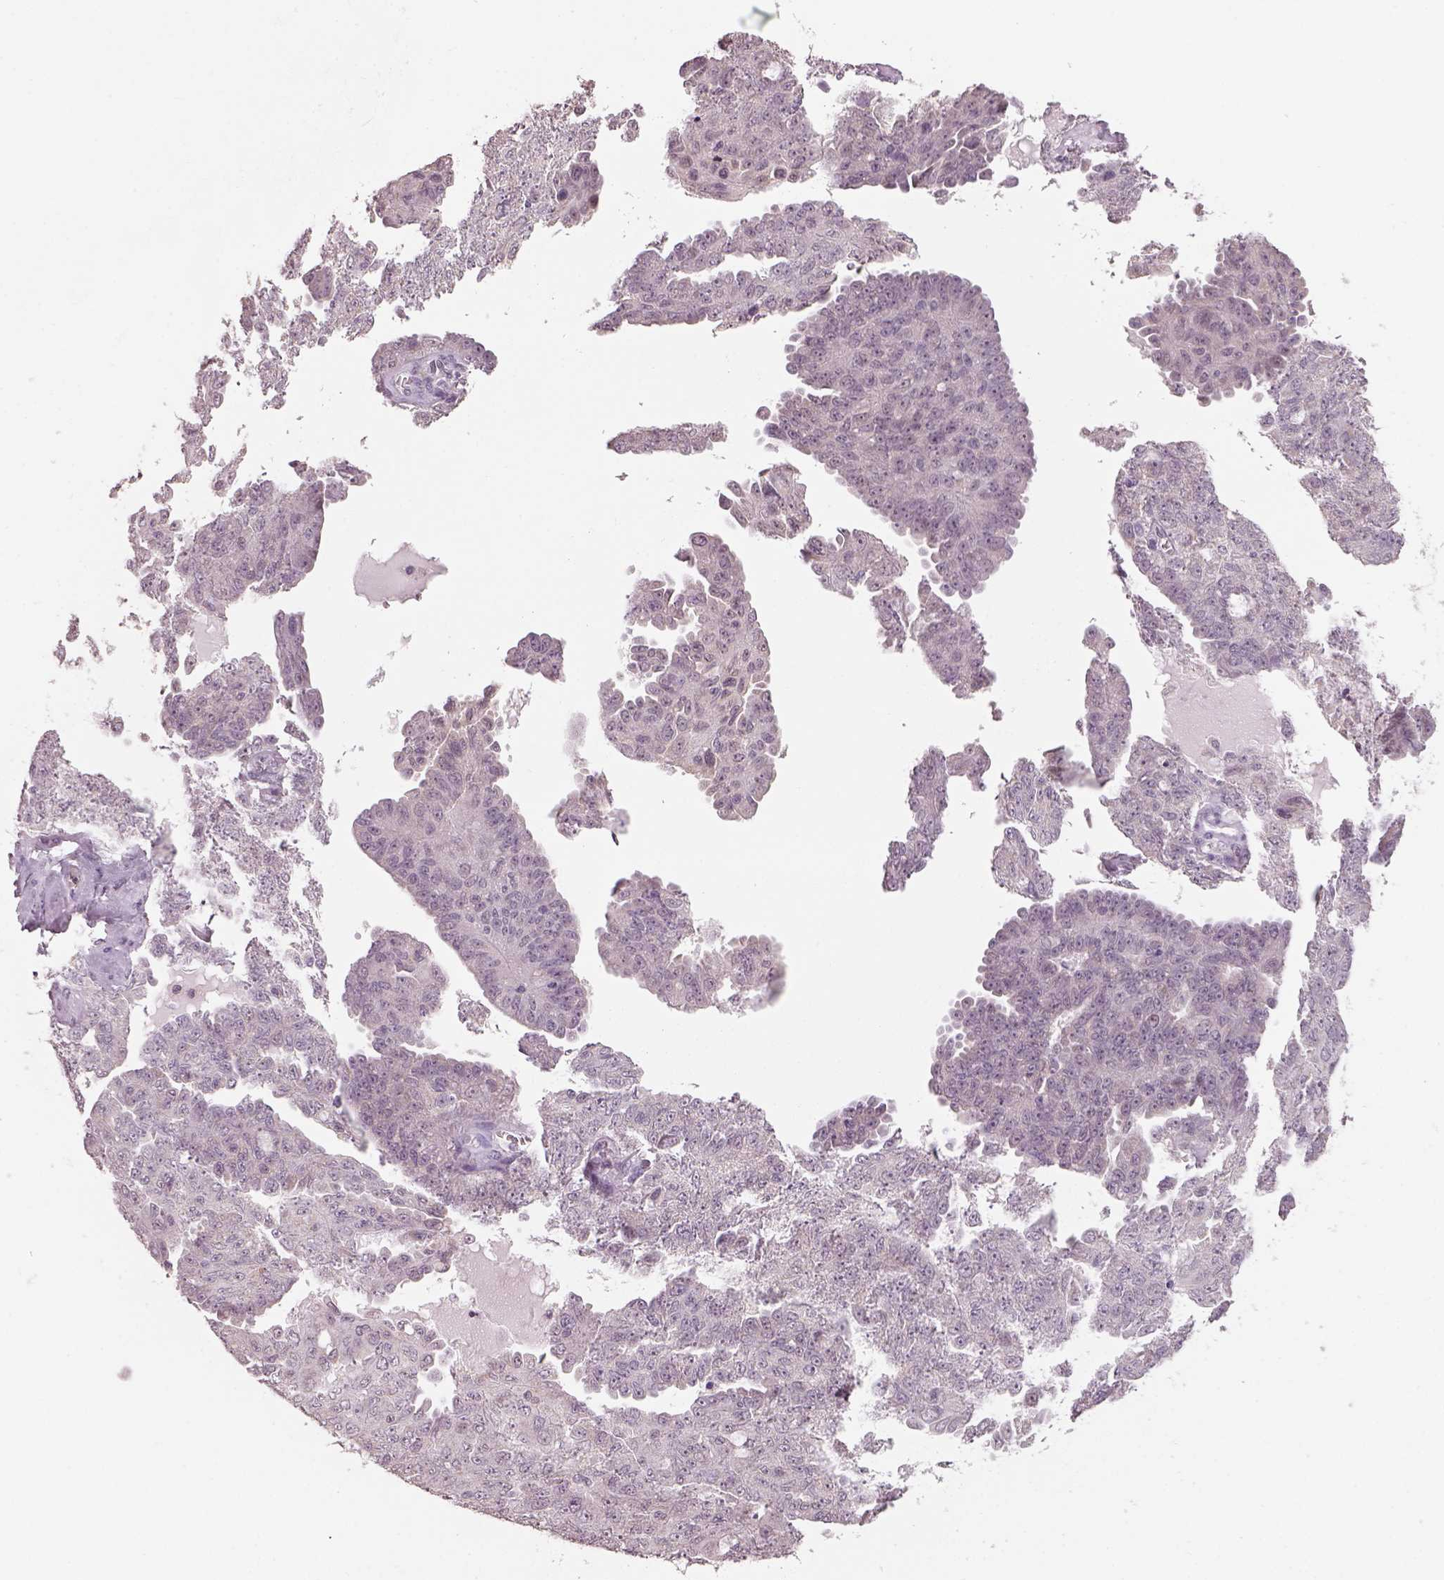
{"staining": {"intensity": "negative", "quantity": "none", "location": "none"}, "tissue": "ovarian cancer", "cell_type": "Tumor cells", "image_type": "cancer", "snomed": [{"axis": "morphology", "description": "Cystadenocarcinoma, serous, NOS"}, {"axis": "topography", "description": "Ovary"}], "caption": "Photomicrograph shows no significant protein expression in tumor cells of ovarian serous cystadenocarcinoma. (DAB immunohistochemistry, high magnification).", "gene": "NAT8", "patient": {"sex": "female", "age": 71}}